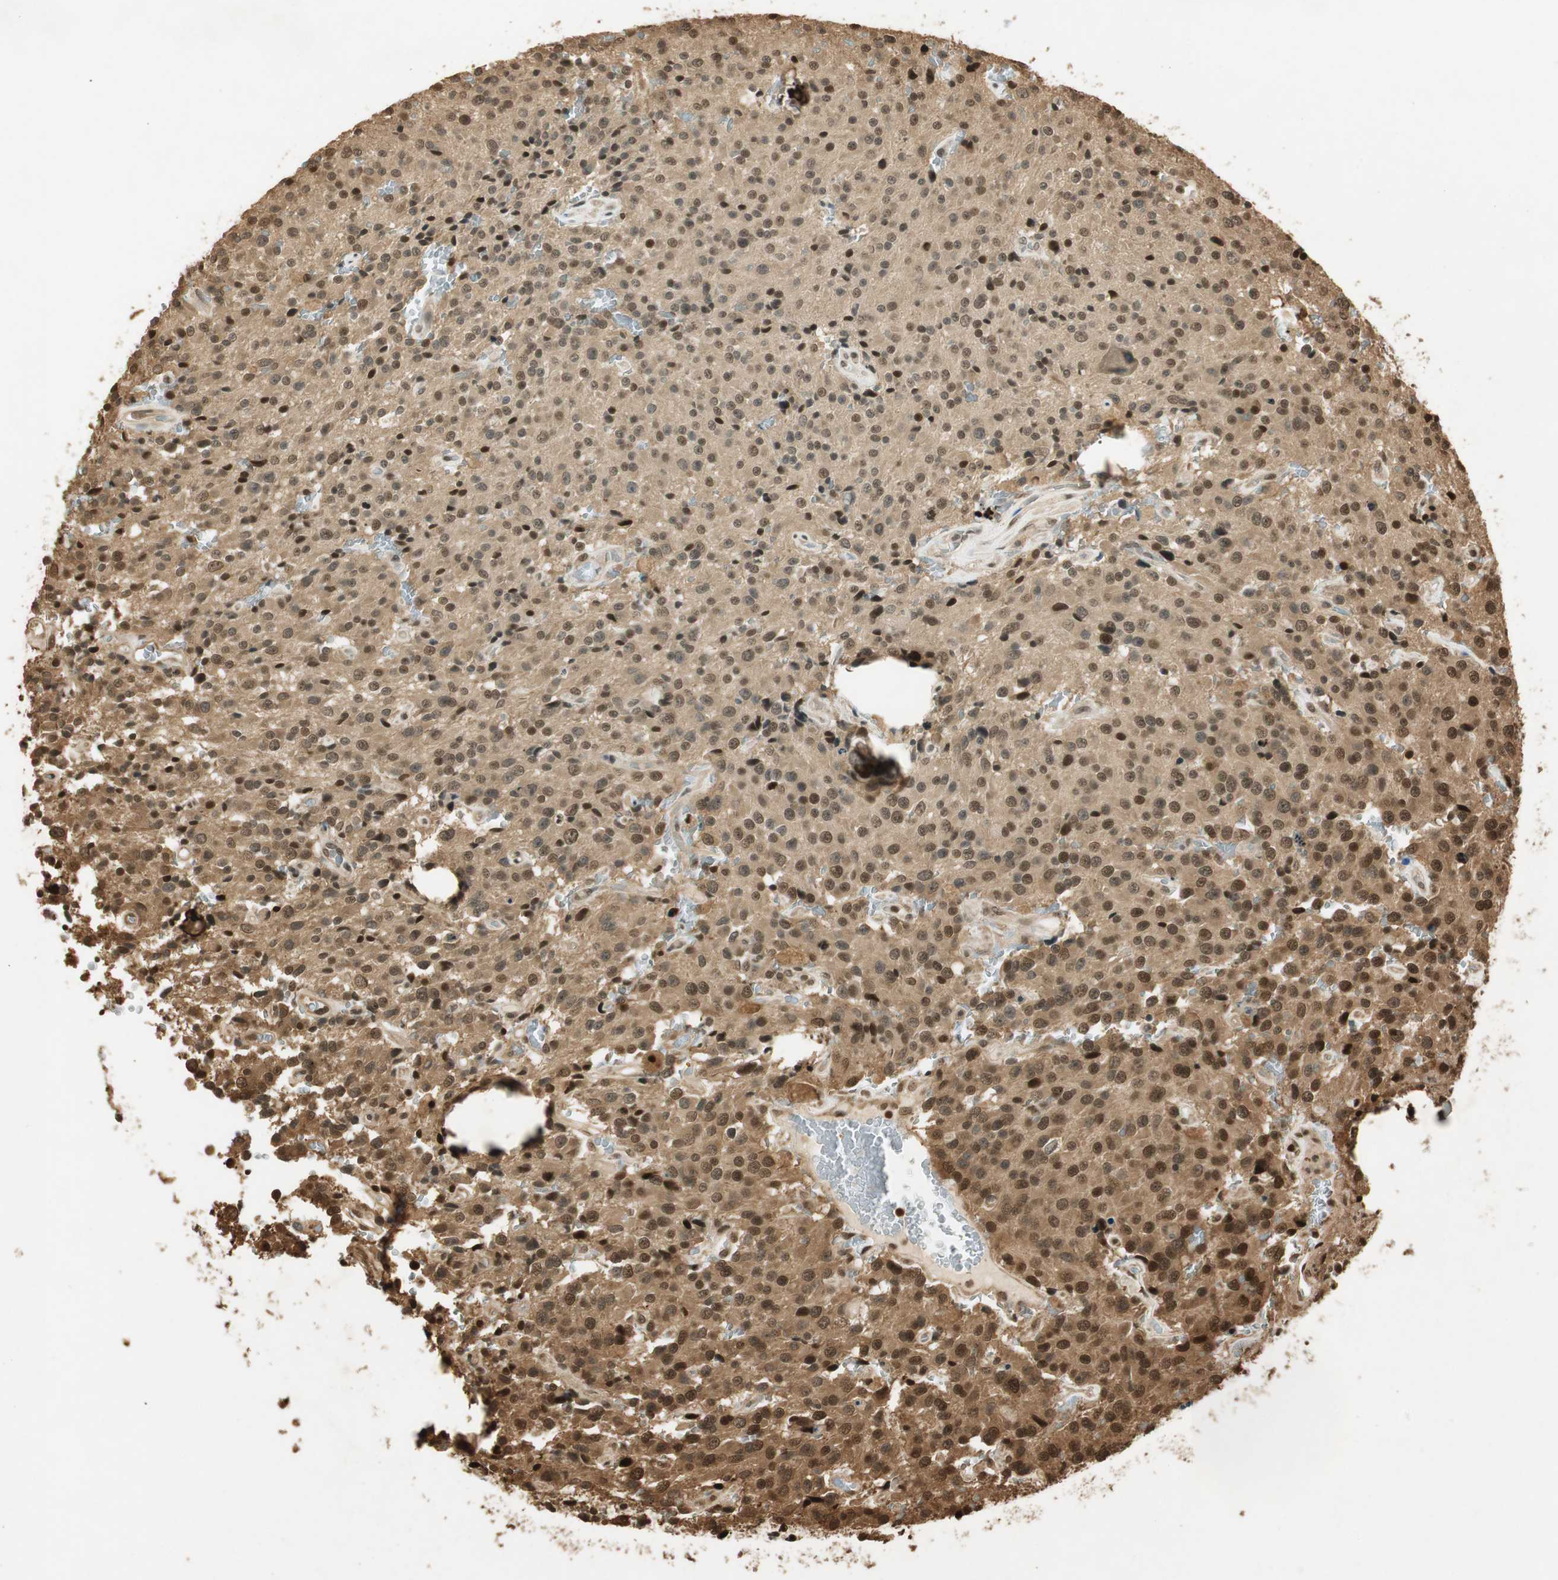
{"staining": {"intensity": "strong", "quantity": ">75%", "location": "cytoplasmic/membranous,nuclear"}, "tissue": "glioma", "cell_type": "Tumor cells", "image_type": "cancer", "snomed": [{"axis": "morphology", "description": "Glioma, malignant, Low grade"}, {"axis": "topography", "description": "Brain"}], "caption": "Protein positivity by immunohistochemistry (IHC) demonstrates strong cytoplasmic/membranous and nuclear staining in about >75% of tumor cells in glioma. (DAB (3,3'-diaminobenzidine) IHC with brightfield microscopy, high magnification).", "gene": "RPA3", "patient": {"sex": "male", "age": 58}}